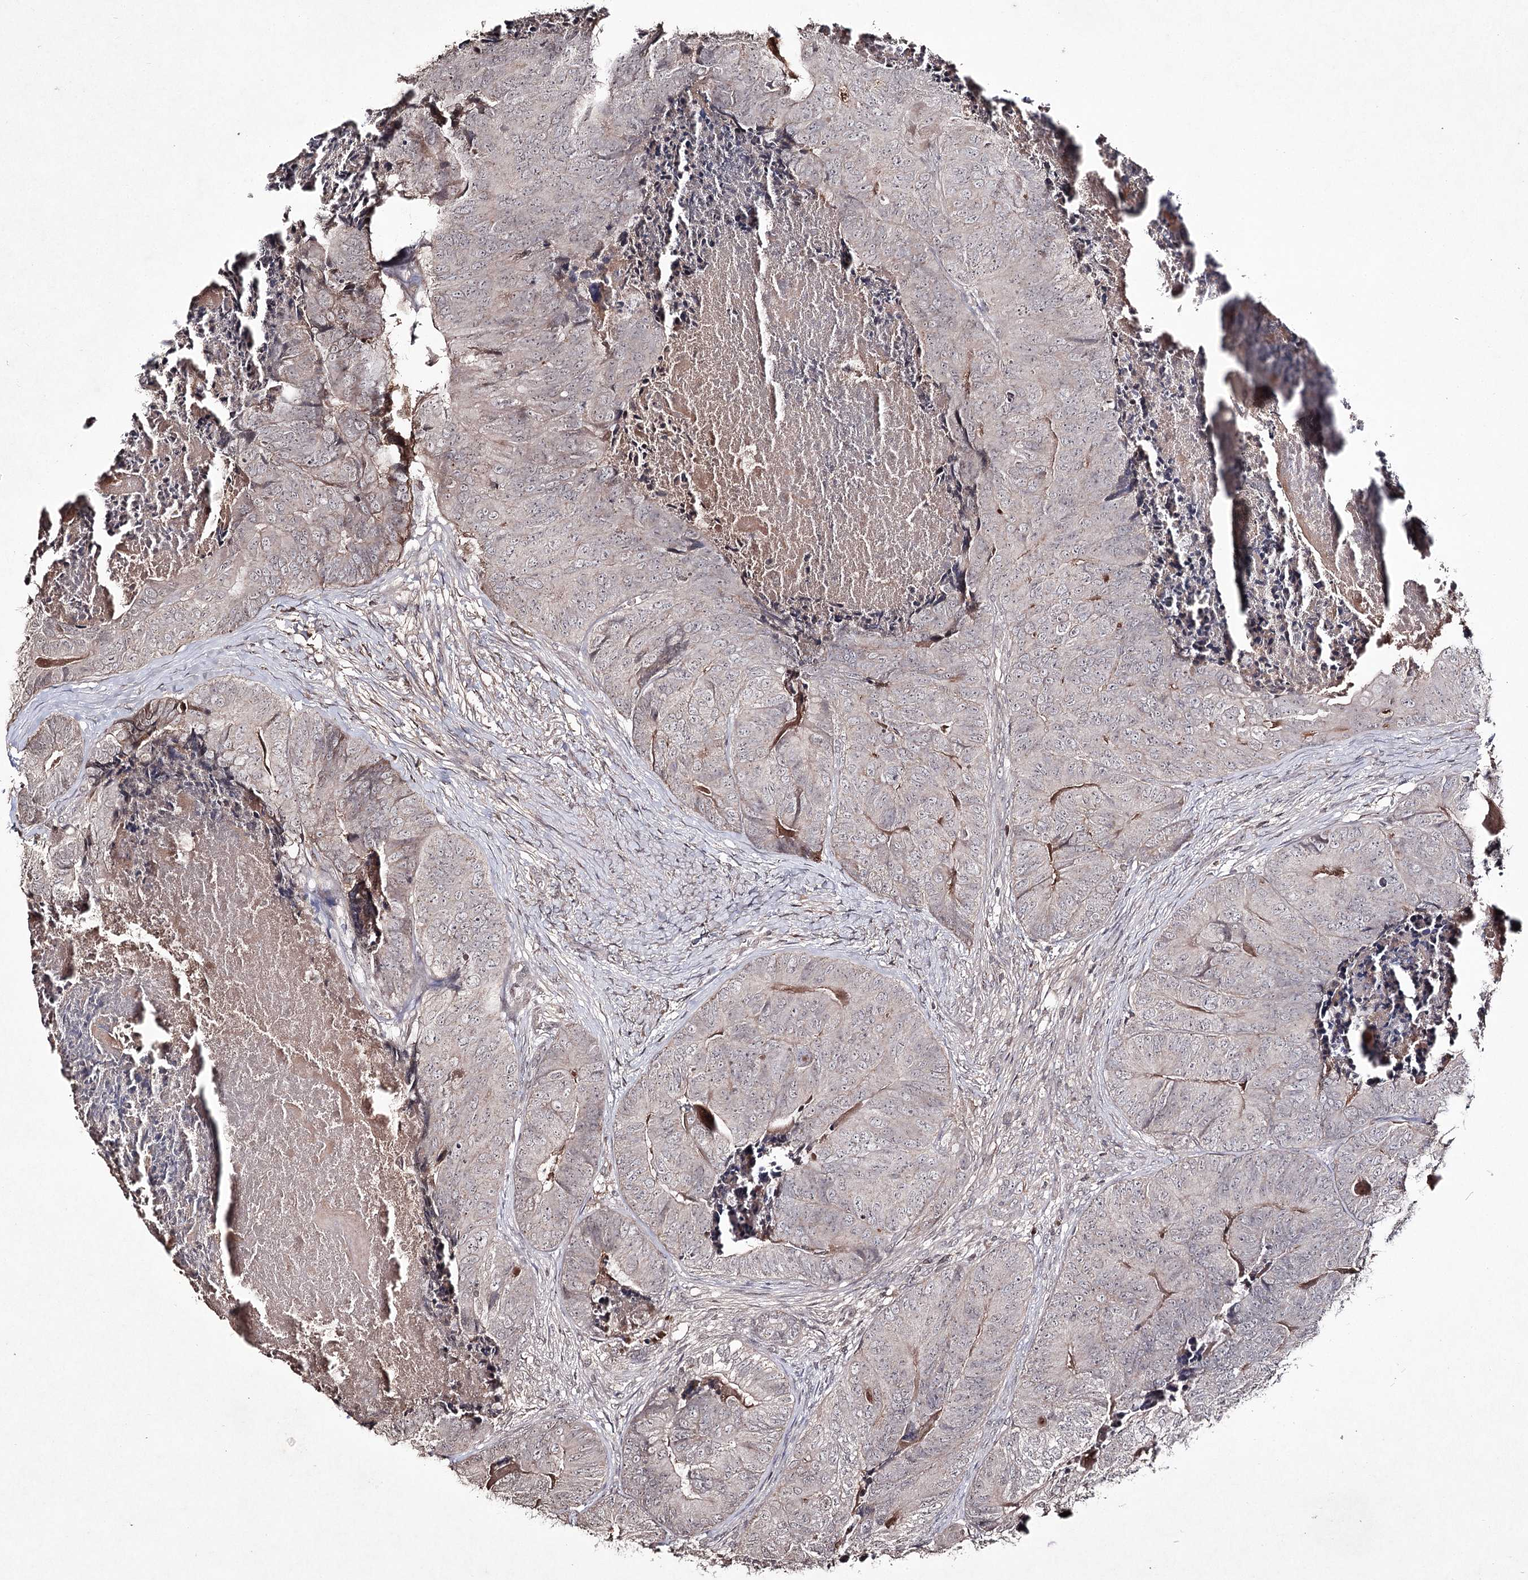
{"staining": {"intensity": "weak", "quantity": "<25%", "location": "cytoplasmic/membranous"}, "tissue": "colorectal cancer", "cell_type": "Tumor cells", "image_type": "cancer", "snomed": [{"axis": "morphology", "description": "Adenocarcinoma, NOS"}, {"axis": "topography", "description": "Colon"}], "caption": "An immunohistochemistry (IHC) micrograph of colorectal cancer is shown. There is no staining in tumor cells of colorectal cancer.", "gene": "SYNGR3", "patient": {"sex": "female", "age": 67}}